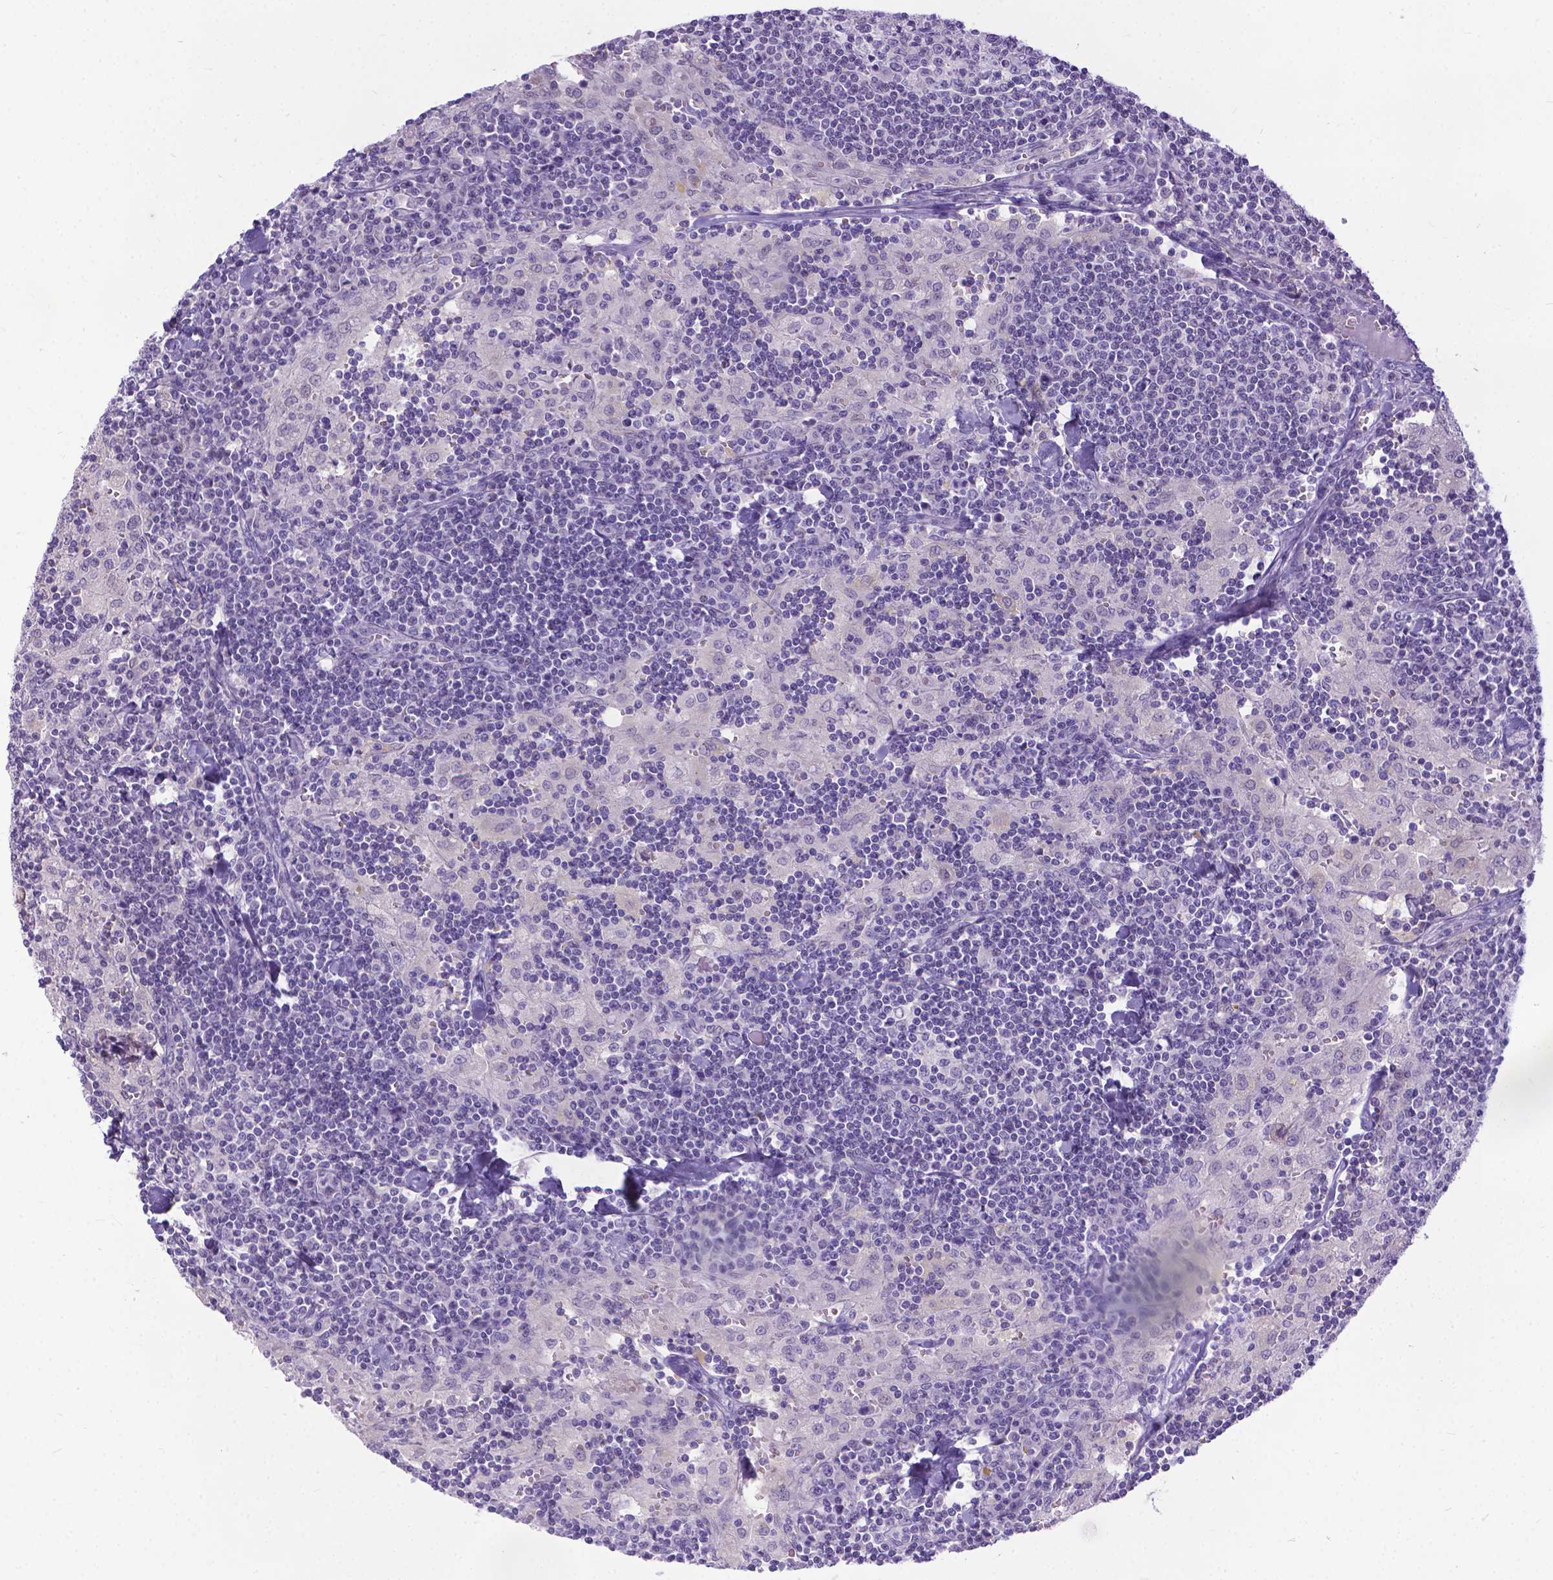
{"staining": {"intensity": "negative", "quantity": "none", "location": "none"}, "tissue": "lymph node", "cell_type": "Germinal center cells", "image_type": "normal", "snomed": [{"axis": "morphology", "description": "Normal tissue, NOS"}, {"axis": "topography", "description": "Lymph node"}], "caption": "Human lymph node stained for a protein using IHC shows no expression in germinal center cells.", "gene": "TTLL6", "patient": {"sex": "male", "age": 55}}